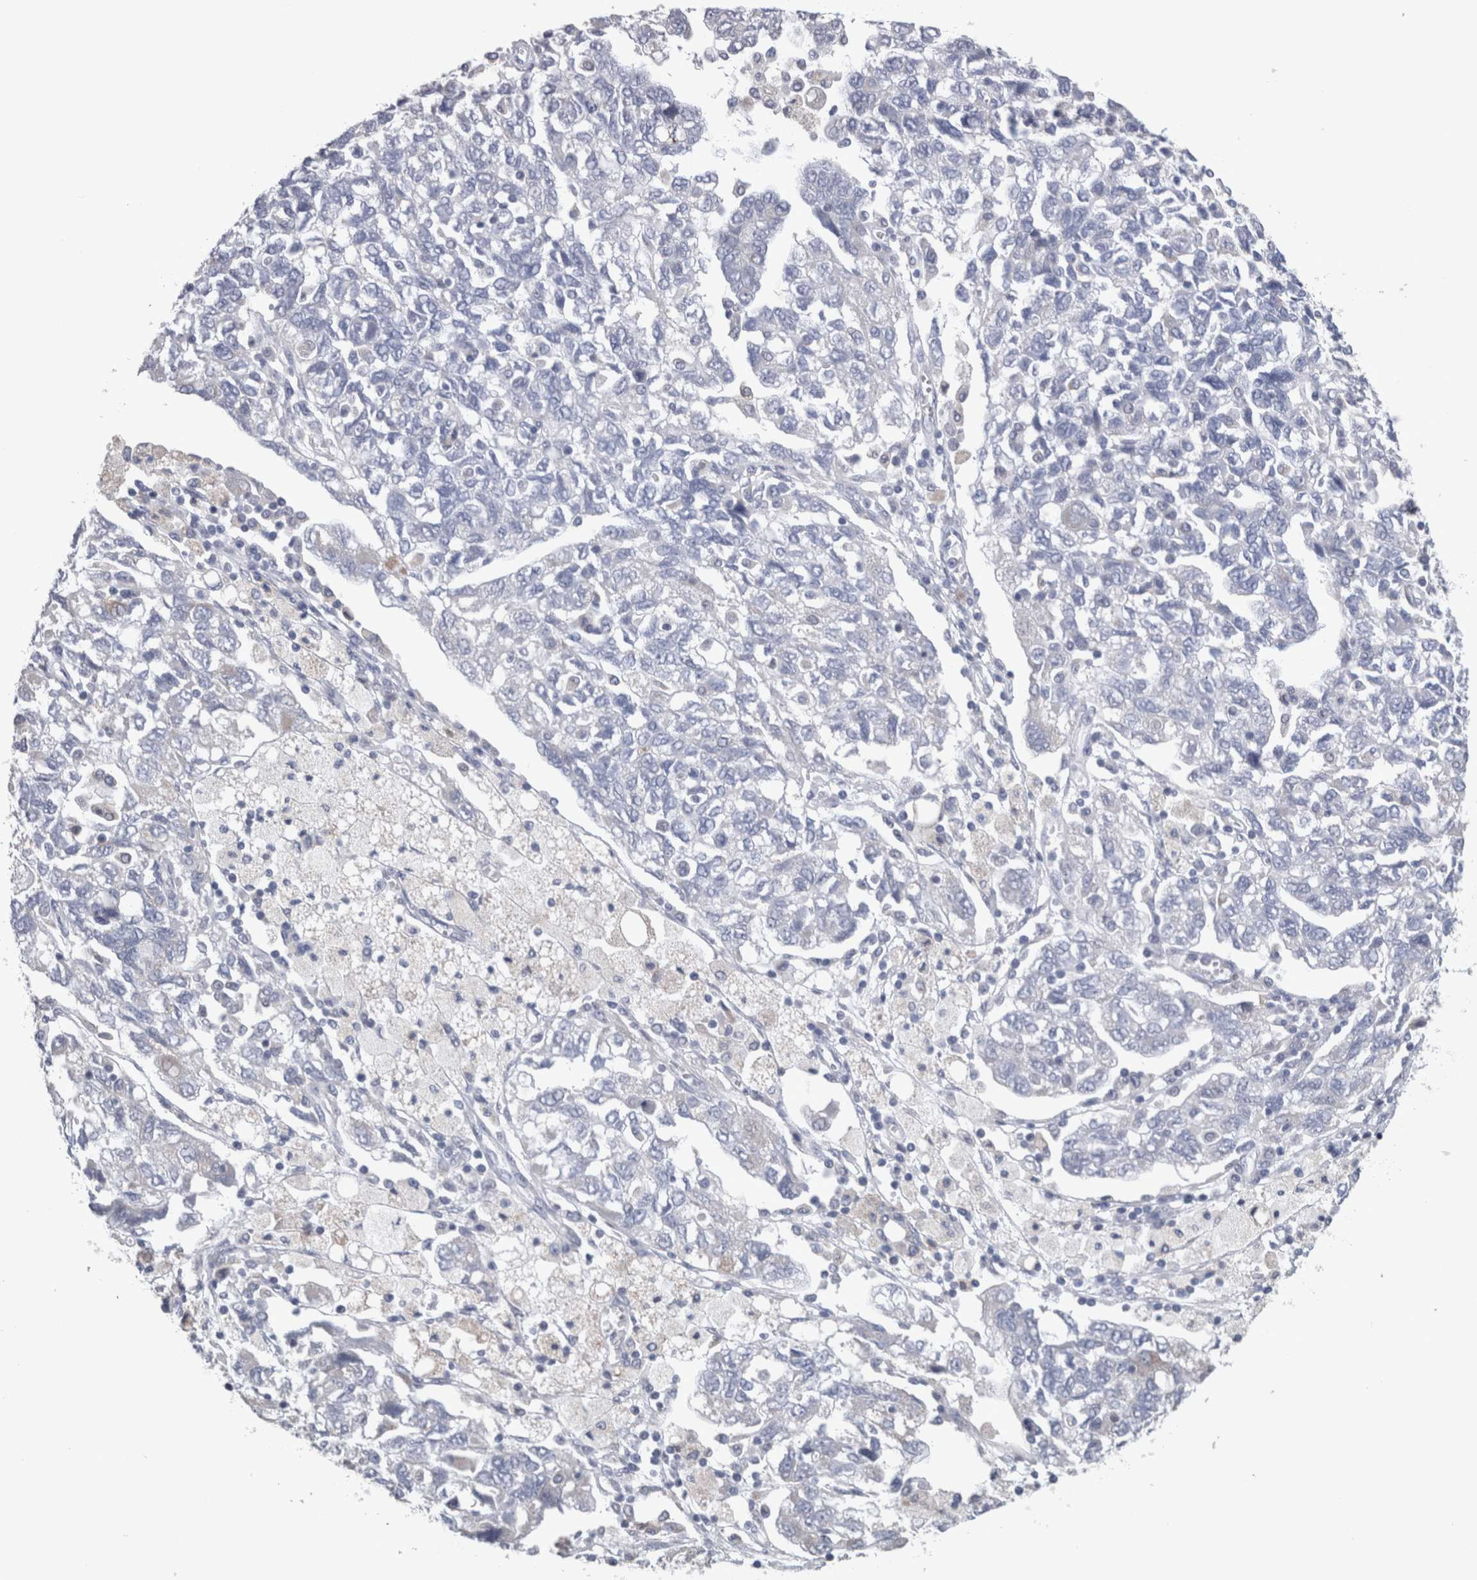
{"staining": {"intensity": "negative", "quantity": "none", "location": "none"}, "tissue": "ovarian cancer", "cell_type": "Tumor cells", "image_type": "cancer", "snomed": [{"axis": "morphology", "description": "Carcinoma, NOS"}, {"axis": "morphology", "description": "Cystadenocarcinoma, serous, NOS"}, {"axis": "topography", "description": "Ovary"}], "caption": "Immunohistochemistry micrograph of human ovarian cancer stained for a protein (brown), which reveals no expression in tumor cells.", "gene": "GDAP1", "patient": {"sex": "female", "age": 69}}